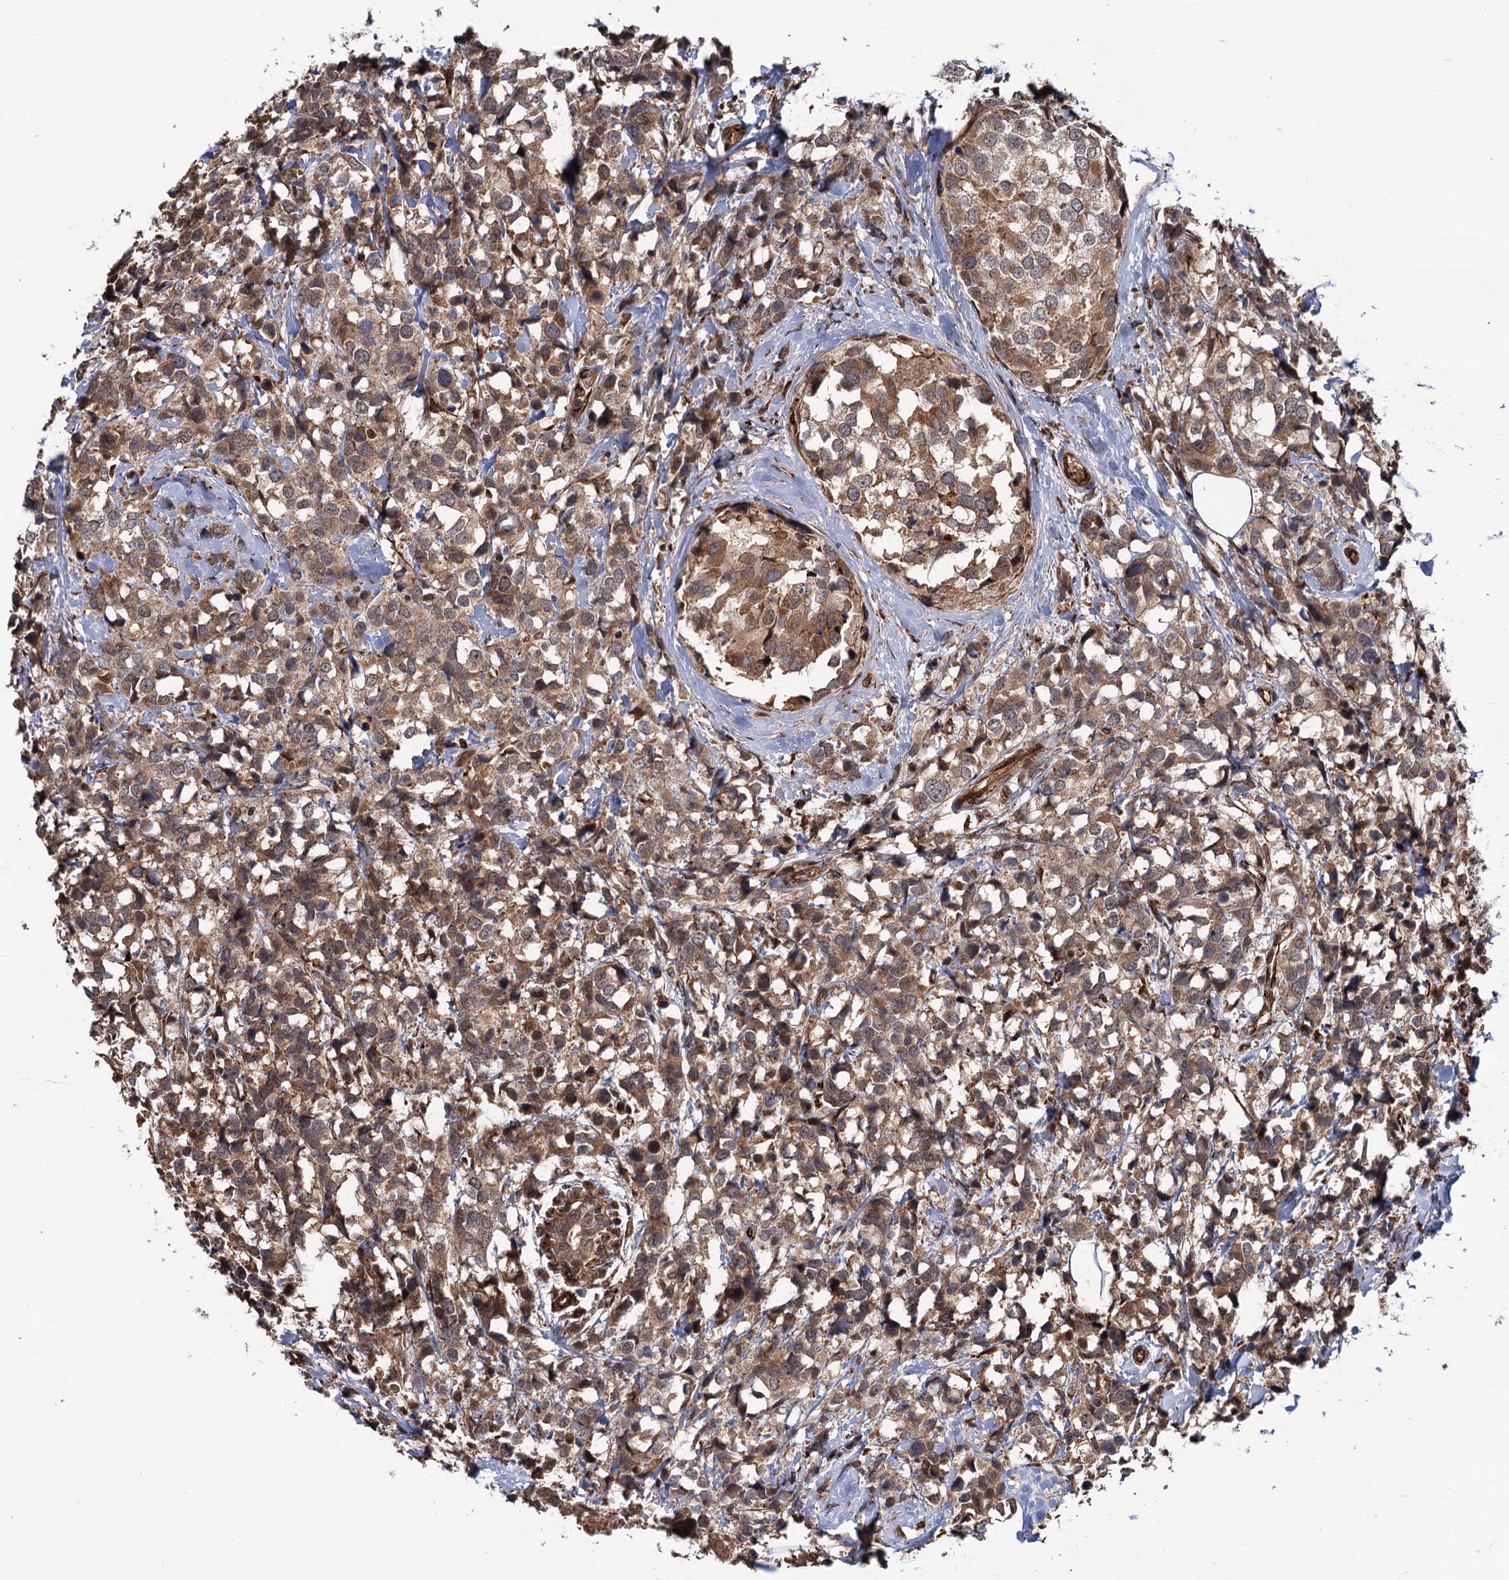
{"staining": {"intensity": "moderate", "quantity": ">75%", "location": "cytoplasmic/membranous"}, "tissue": "breast cancer", "cell_type": "Tumor cells", "image_type": "cancer", "snomed": [{"axis": "morphology", "description": "Lobular carcinoma"}, {"axis": "topography", "description": "Breast"}], "caption": "Protein staining of lobular carcinoma (breast) tissue exhibits moderate cytoplasmic/membranous staining in approximately >75% of tumor cells.", "gene": "FSIP1", "patient": {"sex": "female", "age": 59}}